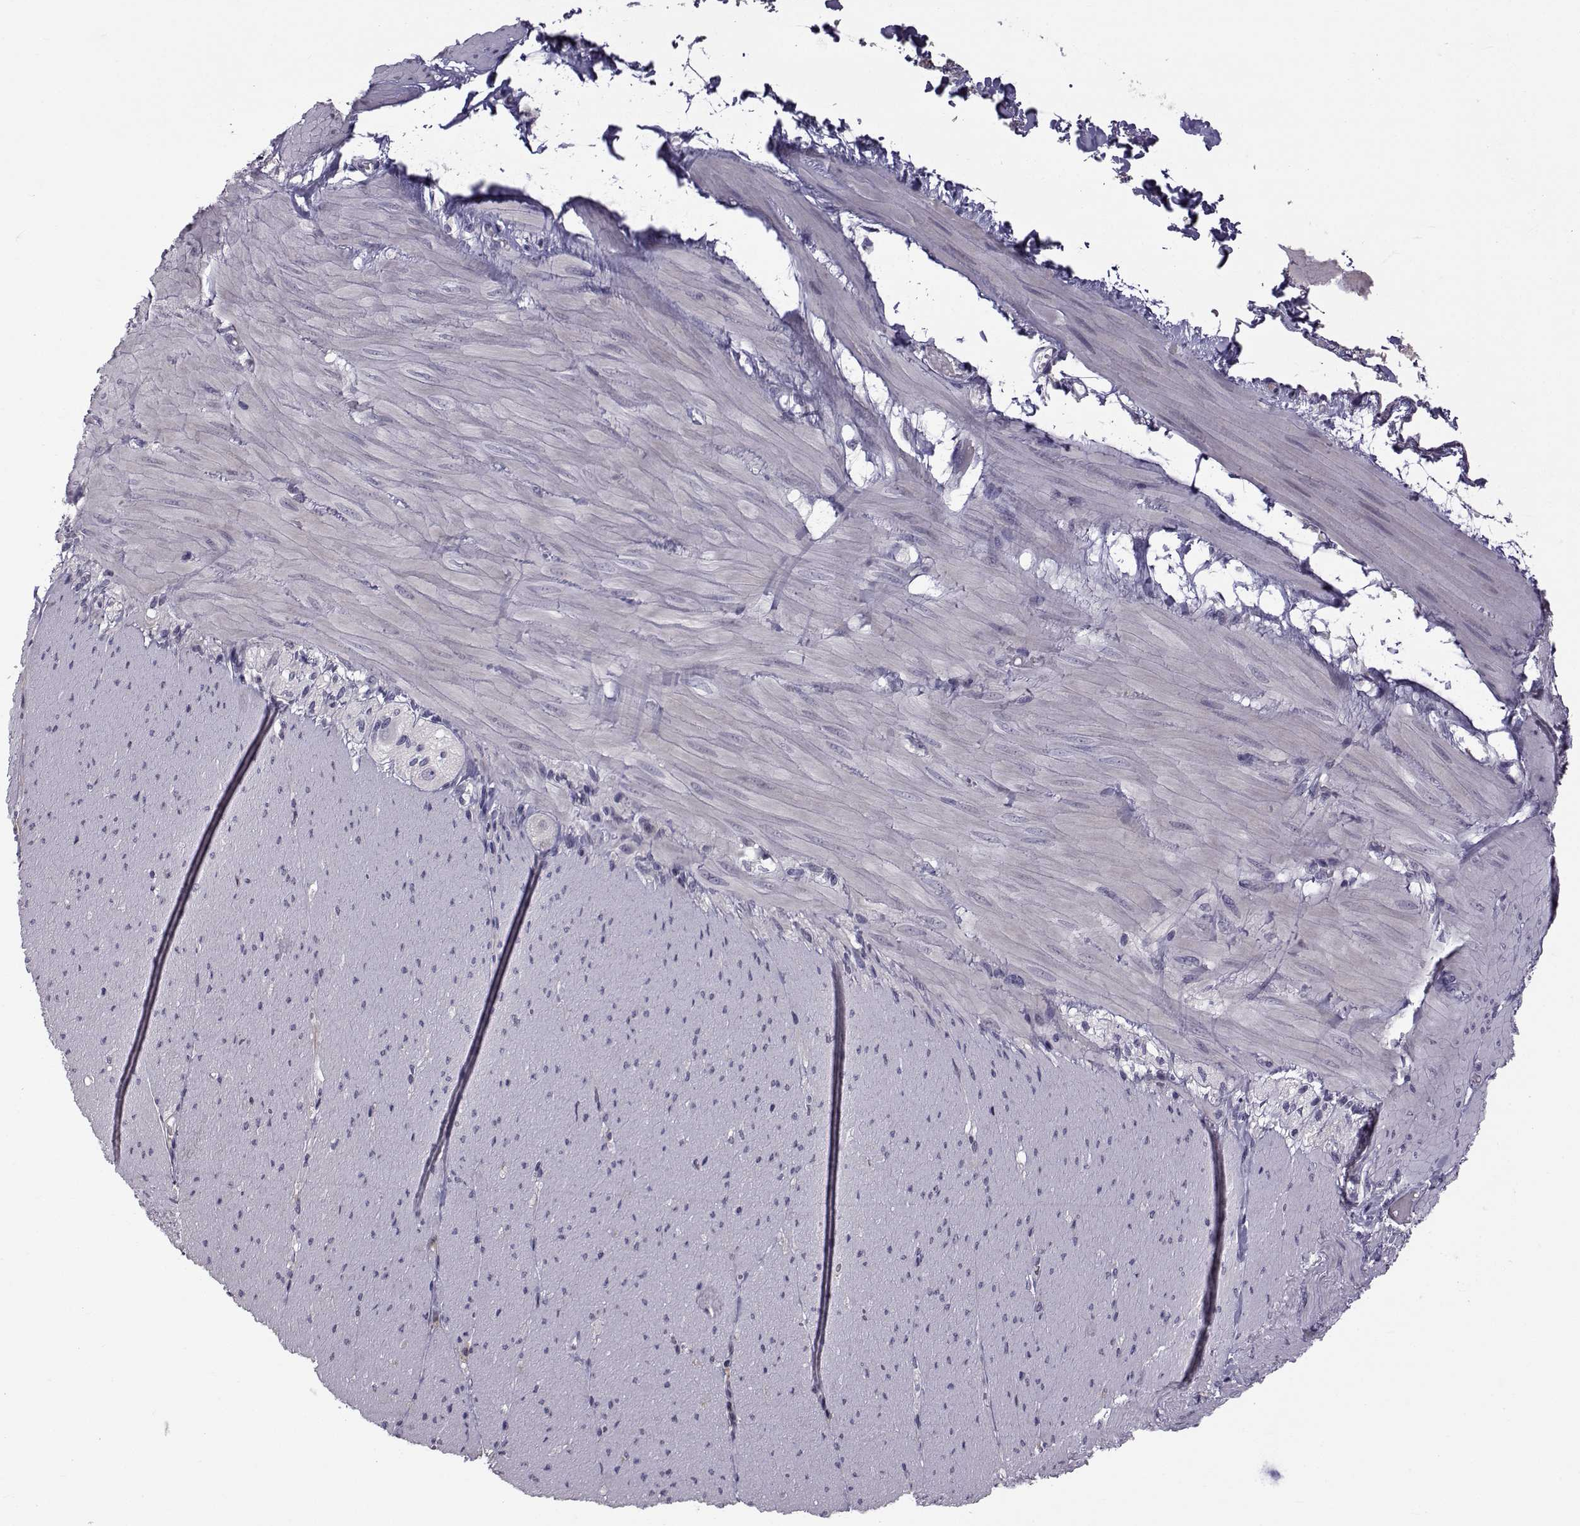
{"staining": {"intensity": "negative", "quantity": "none", "location": "none"}, "tissue": "adipose tissue", "cell_type": "Adipocytes", "image_type": "normal", "snomed": [{"axis": "morphology", "description": "Normal tissue, NOS"}, {"axis": "topography", "description": "Smooth muscle"}, {"axis": "topography", "description": "Duodenum"}, {"axis": "topography", "description": "Peripheral nerve tissue"}], "caption": "Human adipose tissue stained for a protein using immunohistochemistry (IHC) exhibits no staining in adipocytes.", "gene": "TNFRSF11B", "patient": {"sex": "female", "age": 61}}